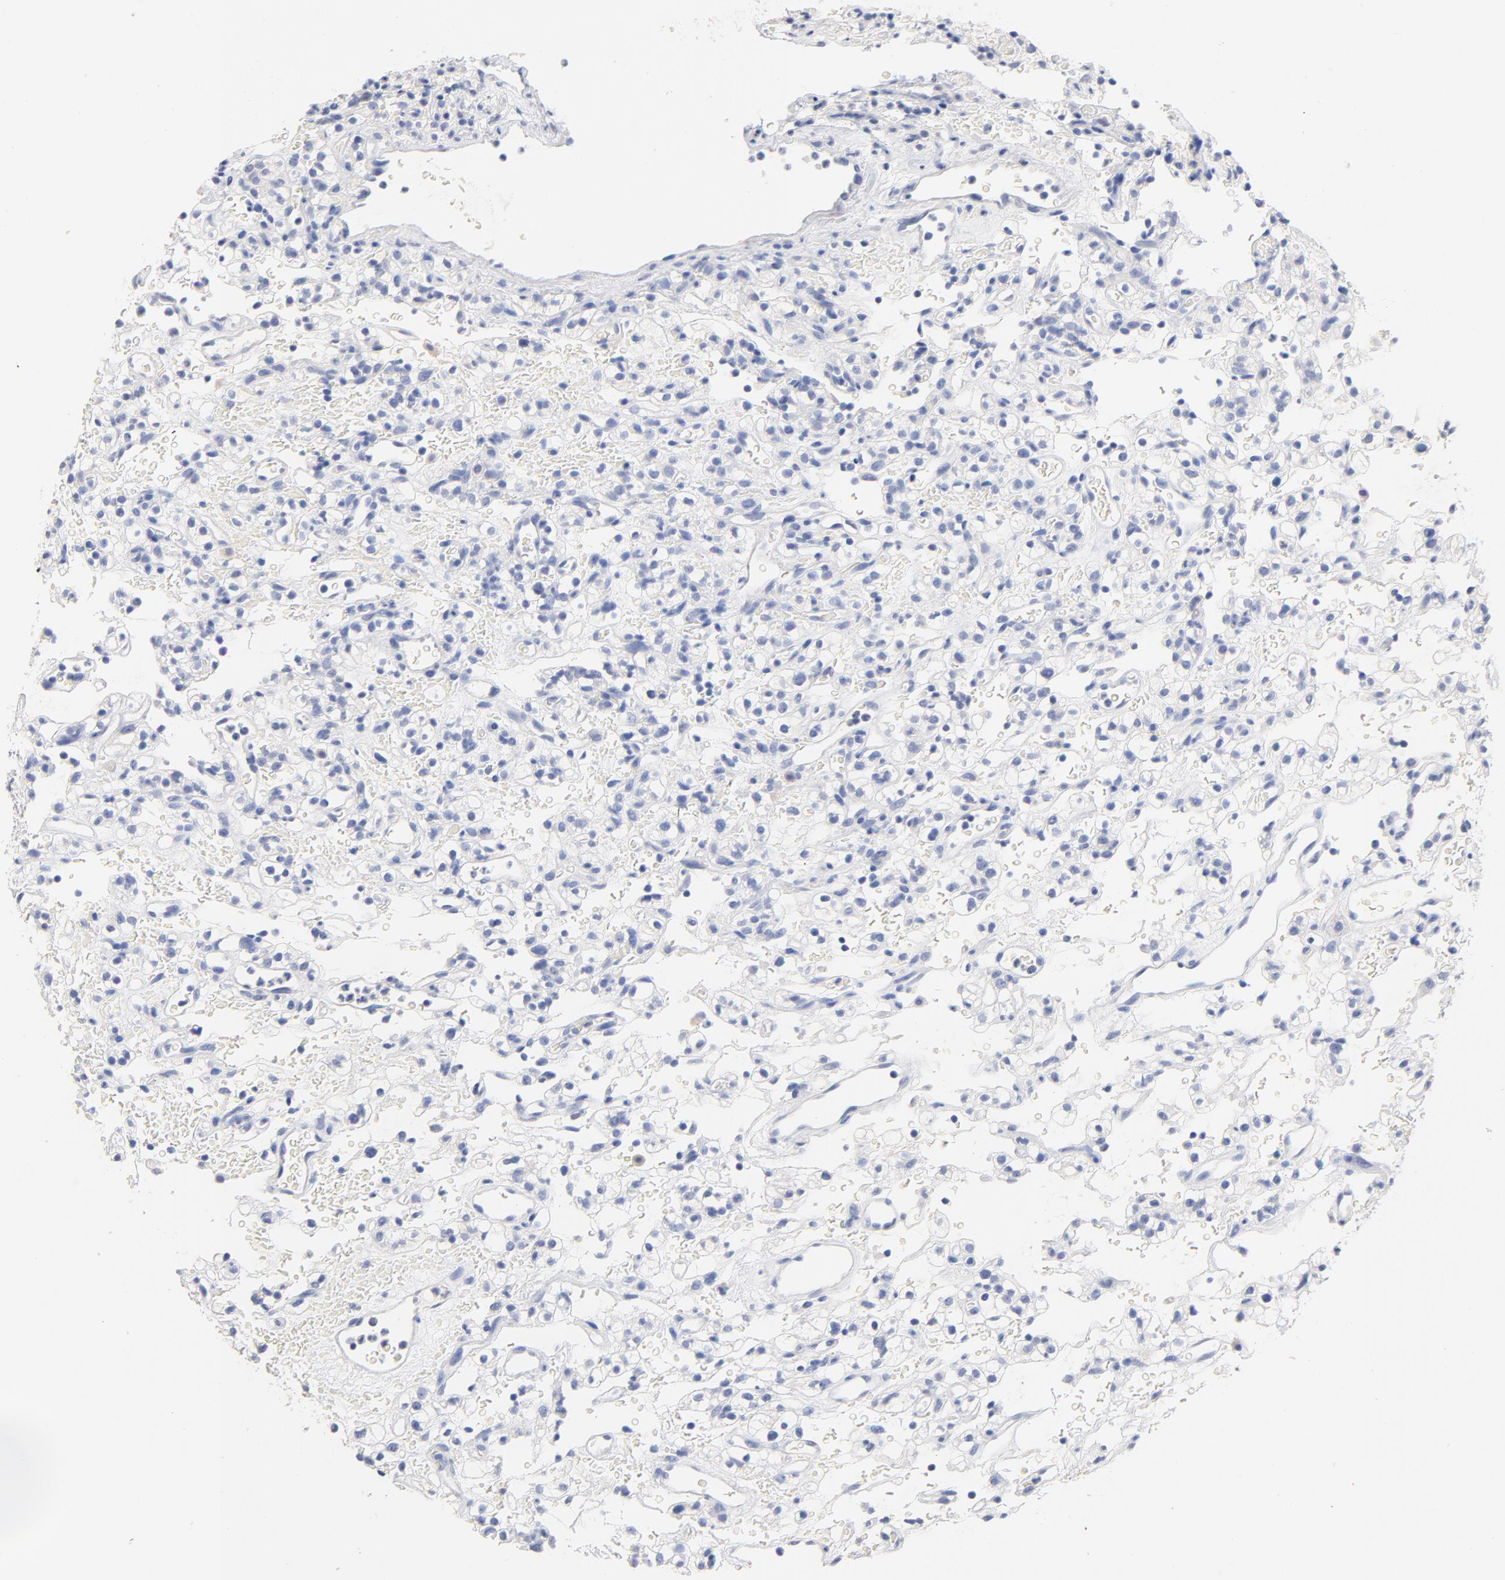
{"staining": {"intensity": "negative", "quantity": "none", "location": "none"}, "tissue": "renal cancer", "cell_type": "Tumor cells", "image_type": "cancer", "snomed": [{"axis": "morphology", "description": "Normal tissue, NOS"}, {"axis": "morphology", "description": "Adenocarcinoma, NOS"}, {"axis": "topography", "description": "Kidney"}], "caption": "Tumor cells show no significant protein positivity in renal adenocarcinoma.", "gene": "CPS1", "patient": {"sex": "female", "age": 72}}